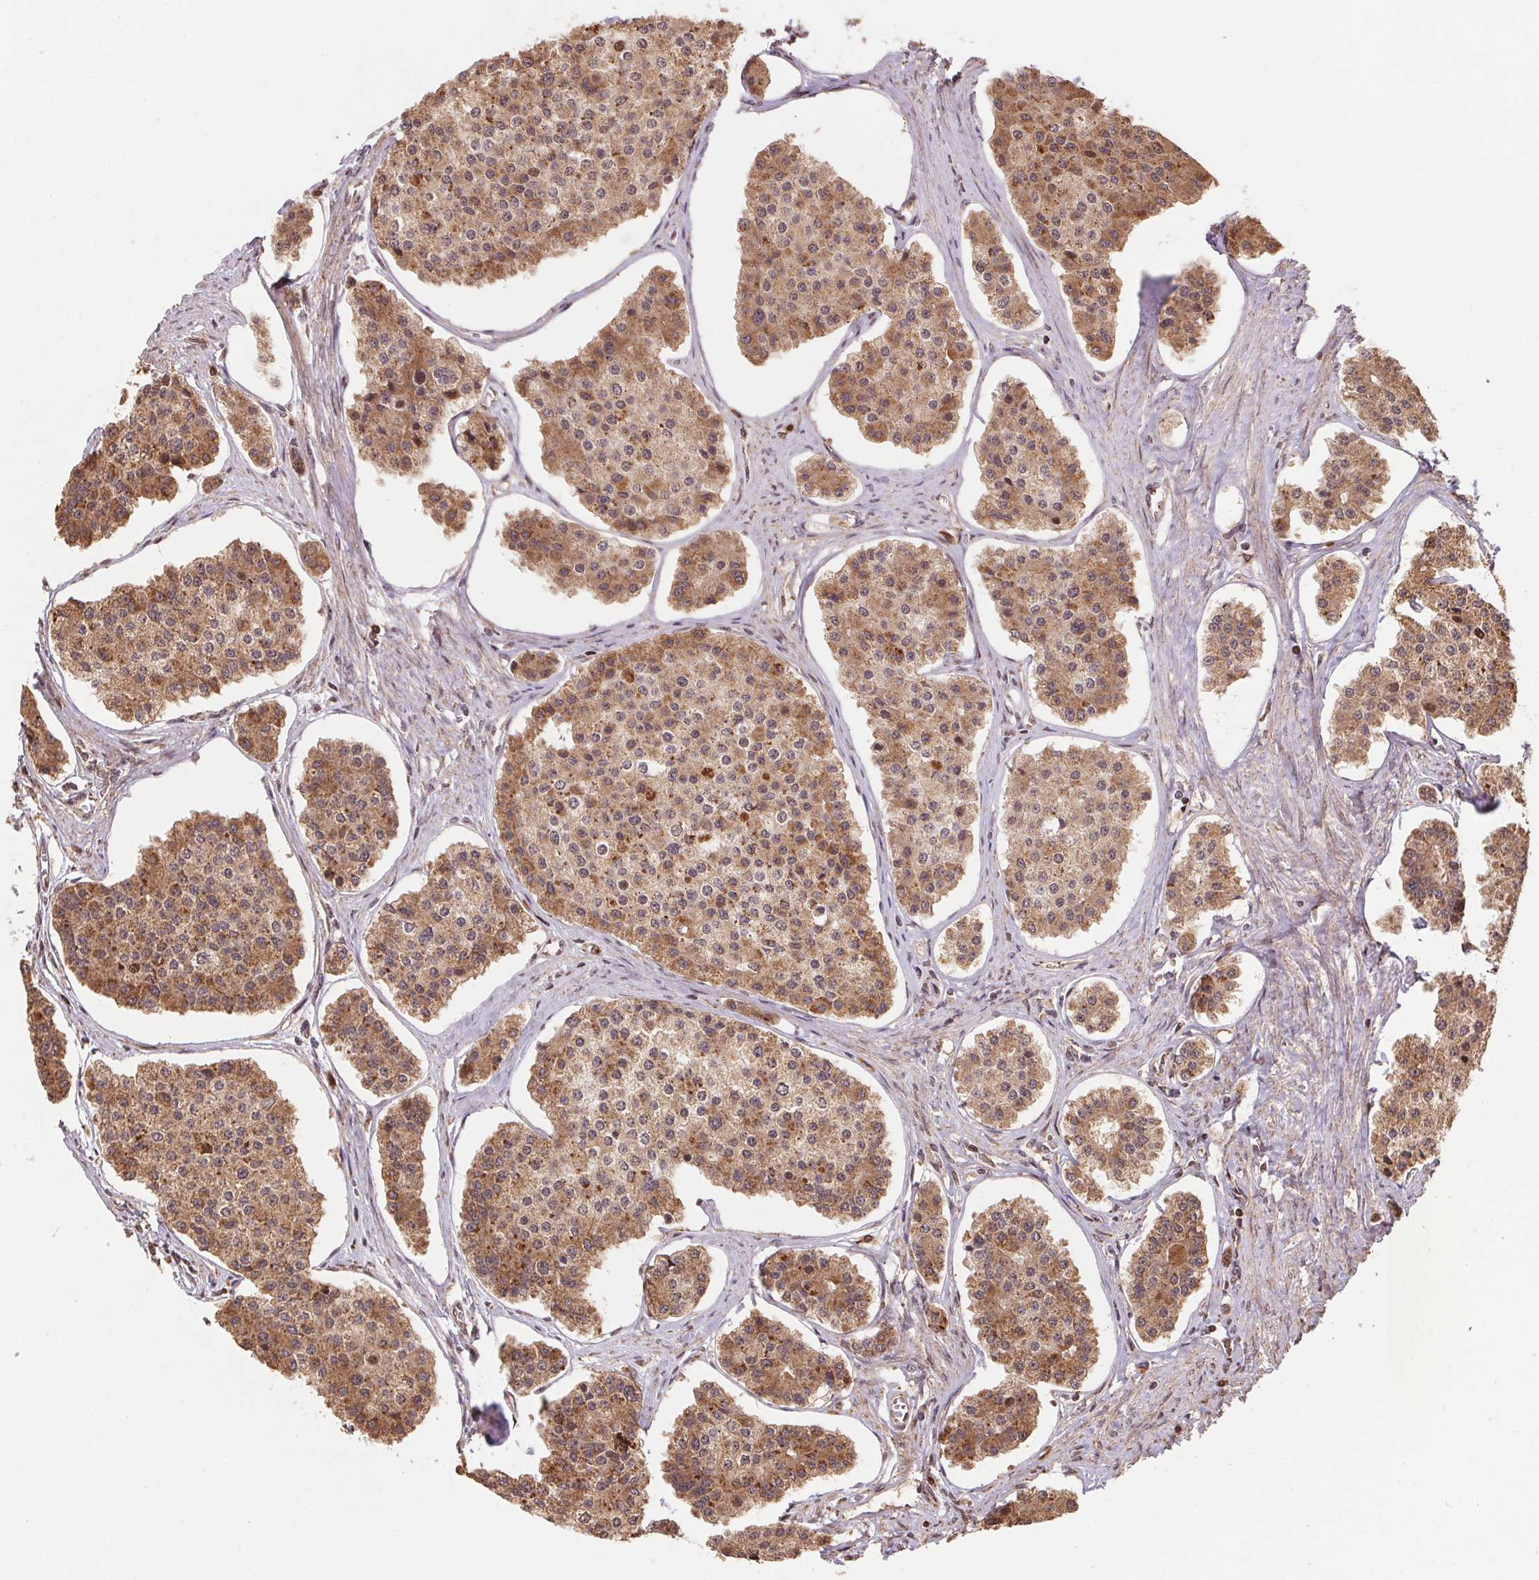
{"staining": {"intensity": "moderate", "quantity": ">75%", "location": "cytoplasmic/membranous"}, "tissue": "carcinoid", "cell_type": "Tumor cells", "image_type": "cancer", "snomed": [{"axis": "morphology", "description": "Carcinoid, malignant, NOS"}, {"axis": "topography", "description": "Small intestine"}], "caption": "Protein expression analysis of carcinoid (malignant) demonstrates moderate cytoplasmic/membranous expression in approximately >75% of tumor cells. (DAB IHC with brightfield microscopy, high magnification).", "gene": "PDHA1", "patient": {"sex": "female", "age": 65}}